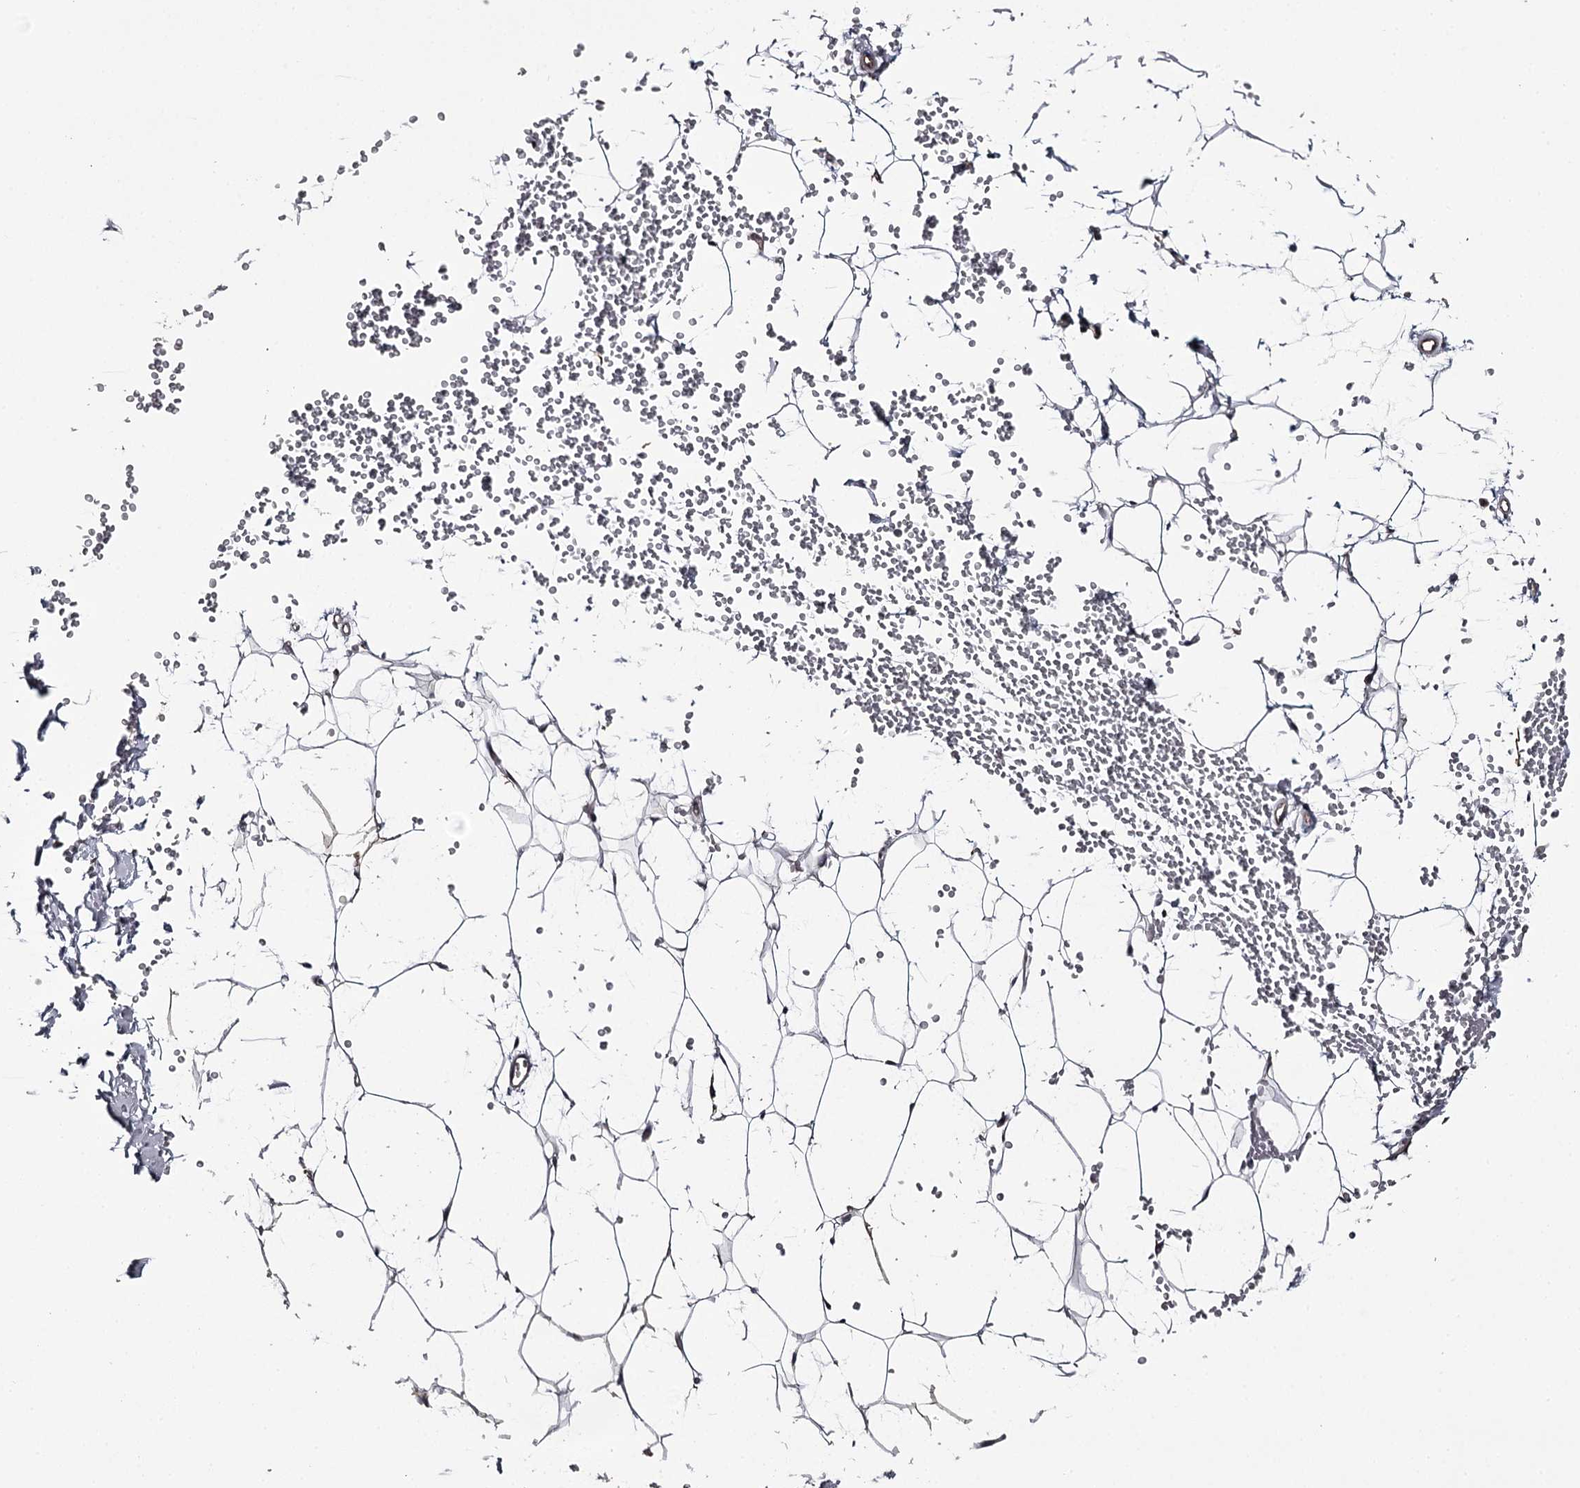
{"staining": {"intensity": "negative", "quantity": "none", "location": "none"}, "tissue": "adipose tissue", "cell_type": "Adipocytes", "image_type": "normal", "snomed": [{"axis": "morphology", "description": "Normal tissue, NOS"}, {"axis": "topography", "description": "Breast"}], "caption": "Immunohistochemical staining of unremarkable adipose tissue shows no significant staining in adipocytes. The staining was performed using DAB (3,3'-diaminobenzidine) to visualize the protein expression in brown, while the nuclei were stained in blue with hematoxylin (Magnification: 20x).", "gene": "CWF19L2", "patient": {"sex": "female", "age": 23}}